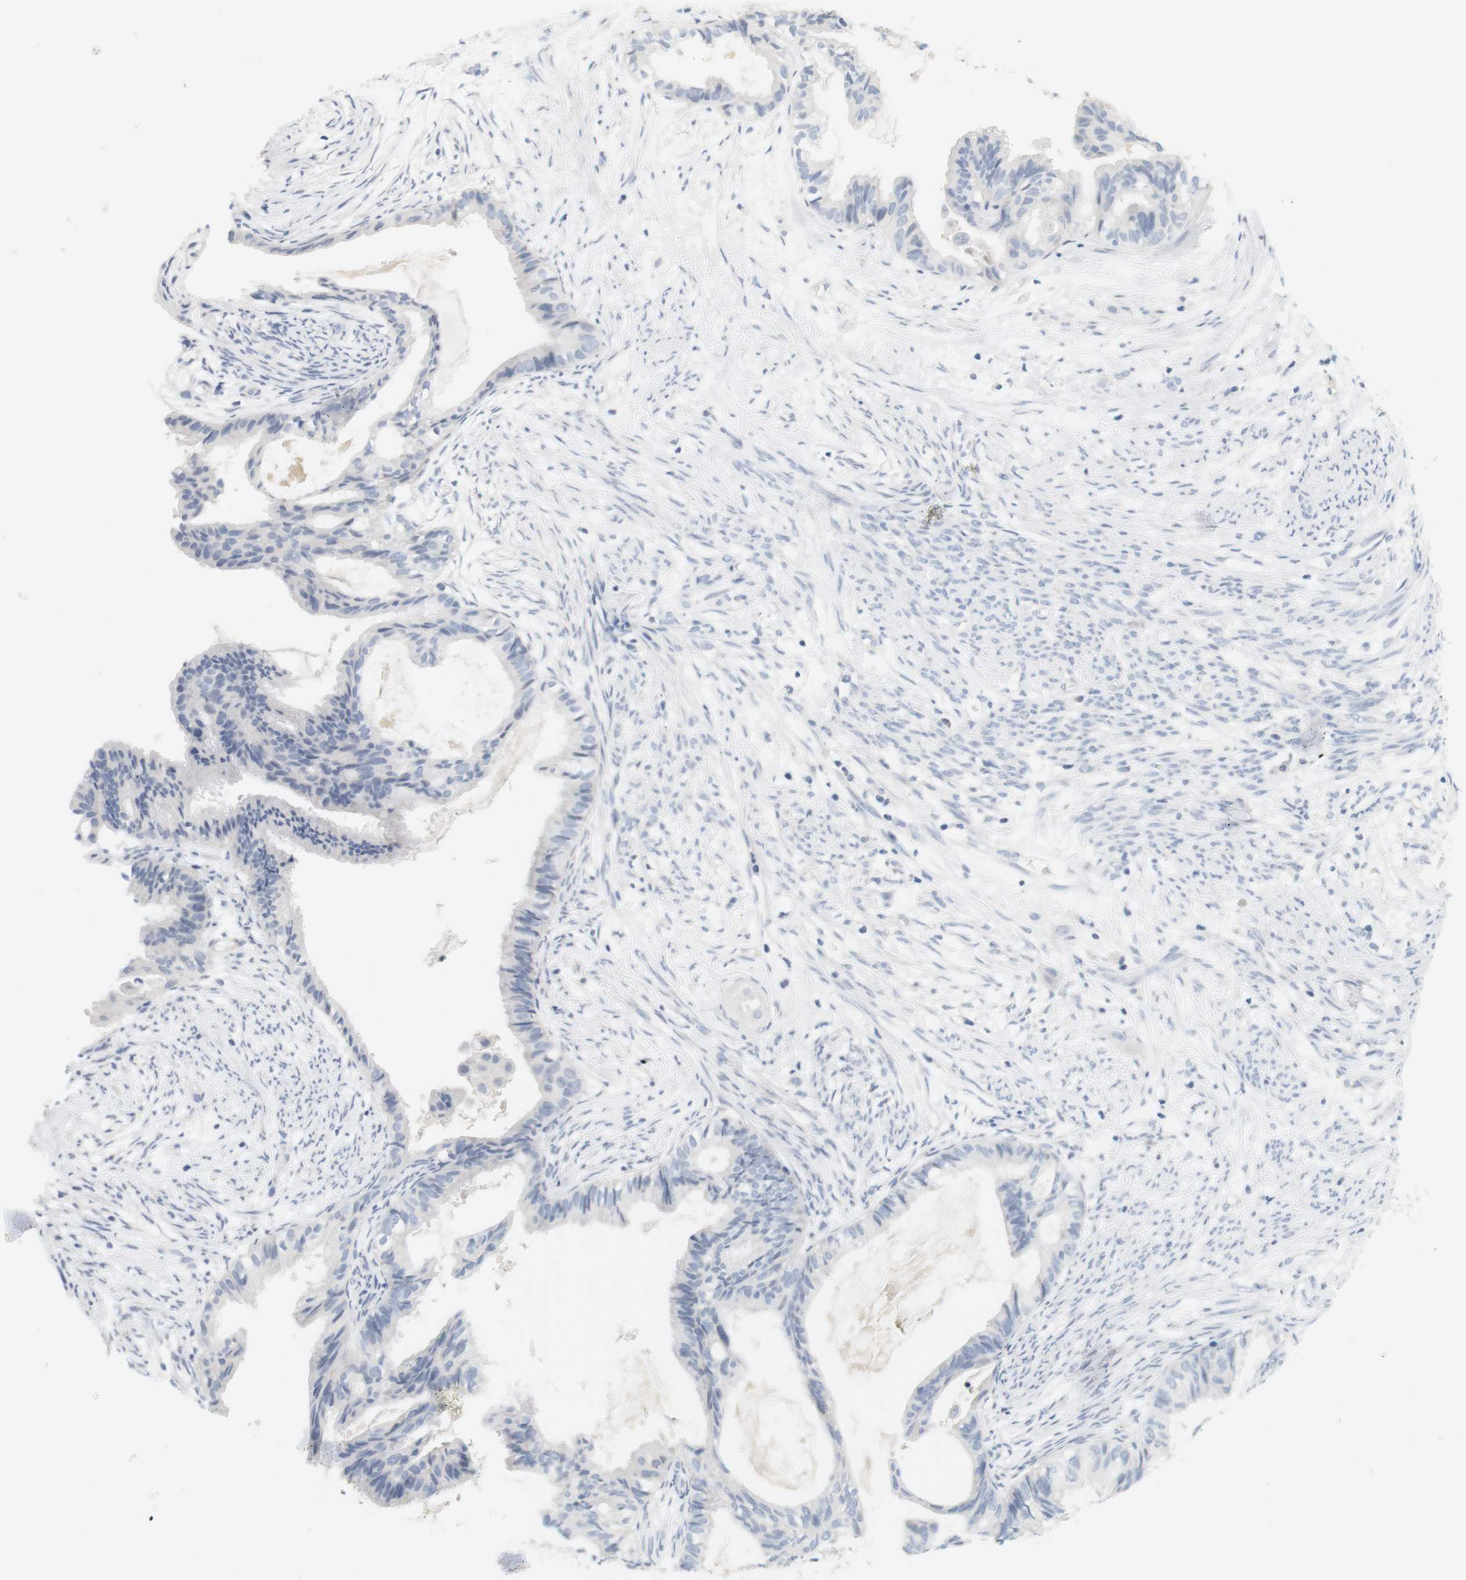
{"staining": {"intensity": "negative", "quantity": "none", "location": "none"}, "tissue": "cervical cancer", "cell_type": "Tumor cells", "image_type": "cancer", "snomed": [{"axis": "morphology", "description": "Normal tissue, NOS"}, {"axis": "morphology", "description": "Adenocarcinoma, NOS"}, {"axis": "topography", "description": "Cervix"}, {"axis": "topography", "description": "Endometrium"}], "caption": "This is a histopathology image of IHC staining of adenocarcinoma (cervical), which shows no expression in tumor cells. The staining is performed using DAB brown chromogen with nuclei counter-stained in using hematoxylin.", "gene": "OPRM1", "patient": {"sex": "female", "age": 86}}